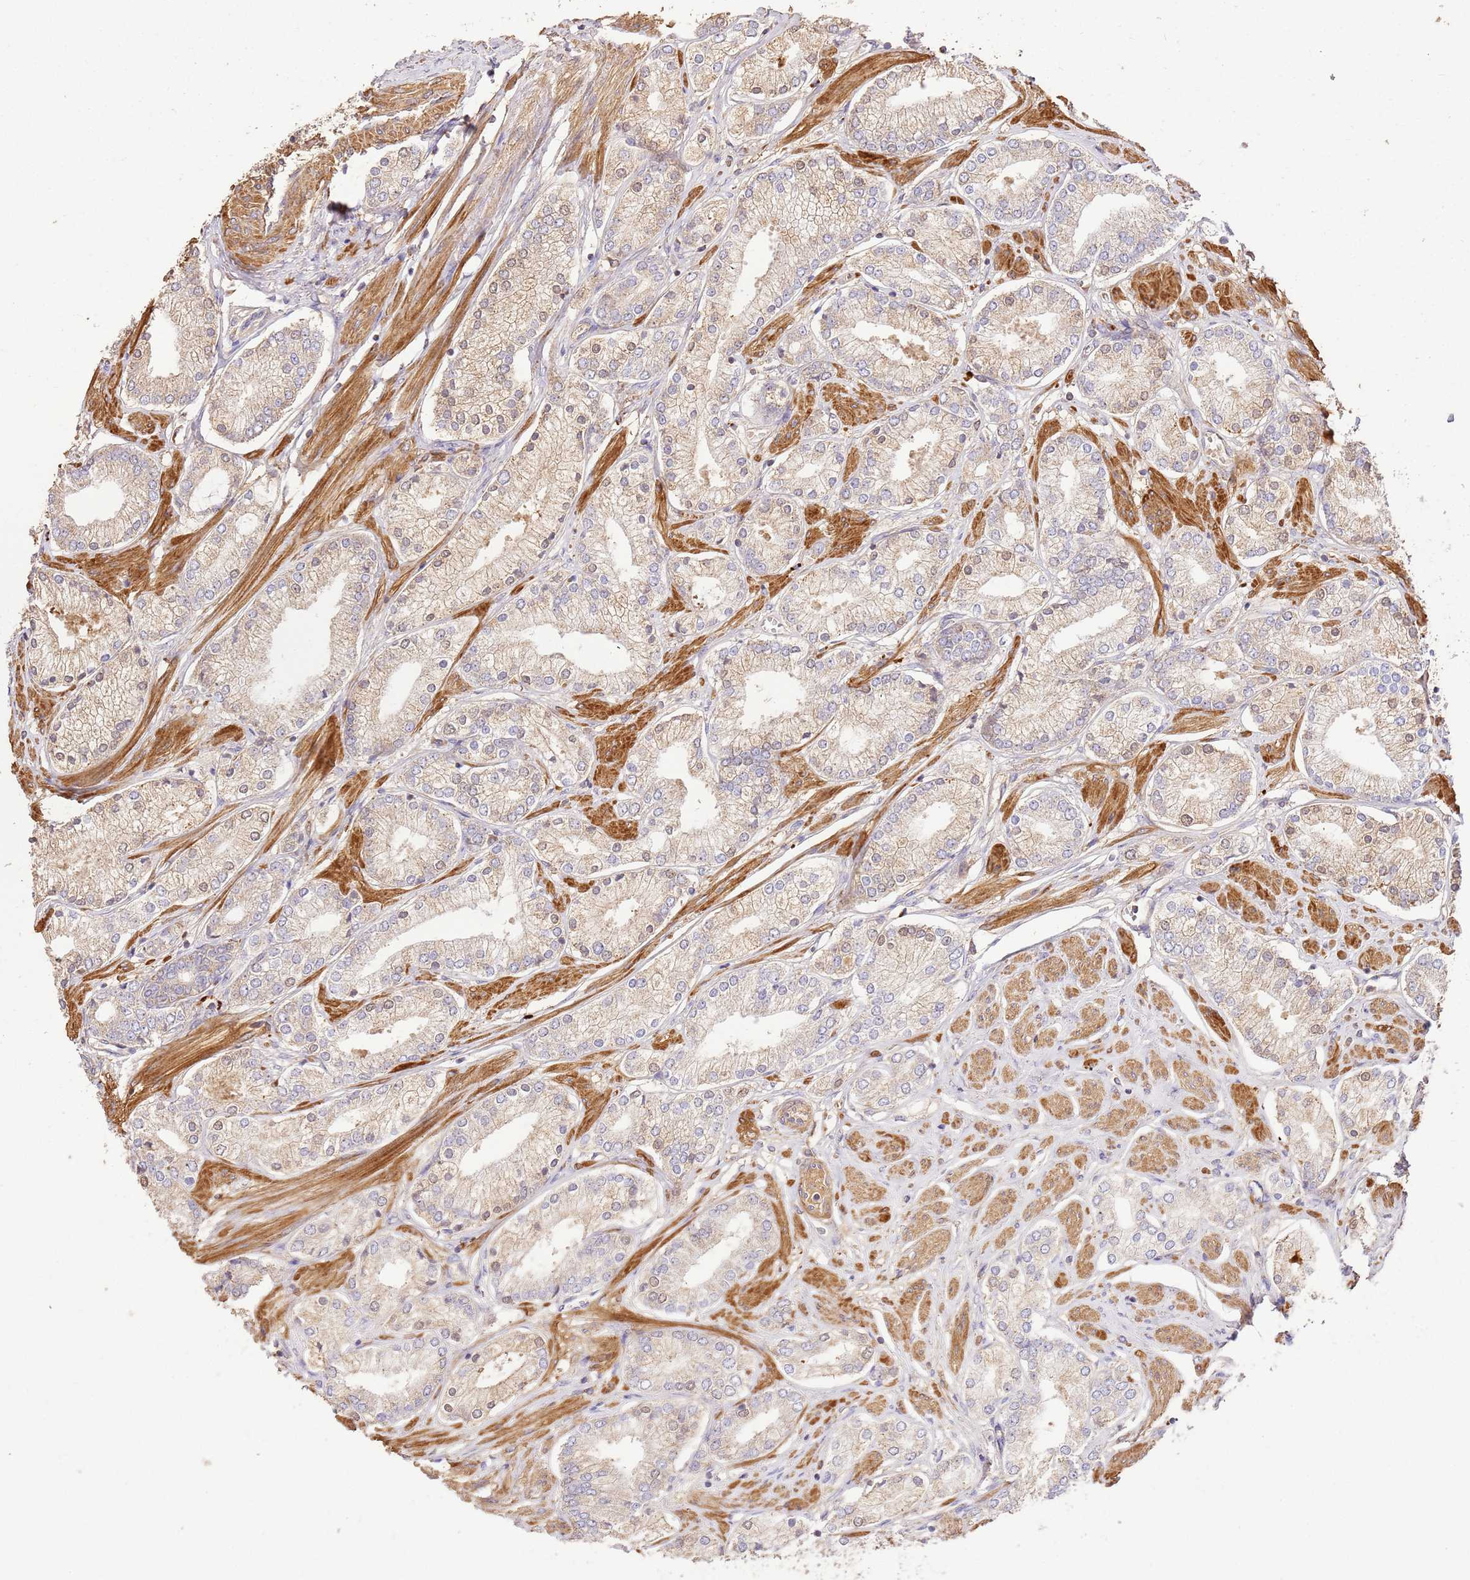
{"staining": {"intensity": "weak", "quantity": ">75%", "location": "cytoplasmic/membranous"}, "tissue": "prostate cancer", "cell_type": "Tumor cells", "image_type": "cancer", "snomed": [{"axis": "morphology", "description": "Adenocarcinoma, High grade"}, {"axis": "topography", "description": "Prostate and seminal vesicle, NOS"}], "caption": "Immunohistochemical staining of human prostate adenocarcinoma (high-grade) demonstrates low levels of weak cytoplasmic/membranous positivity in about >75% of tumor cells.", "gene": "CEP55", "patient": {"sex": "male", "age": 64}}